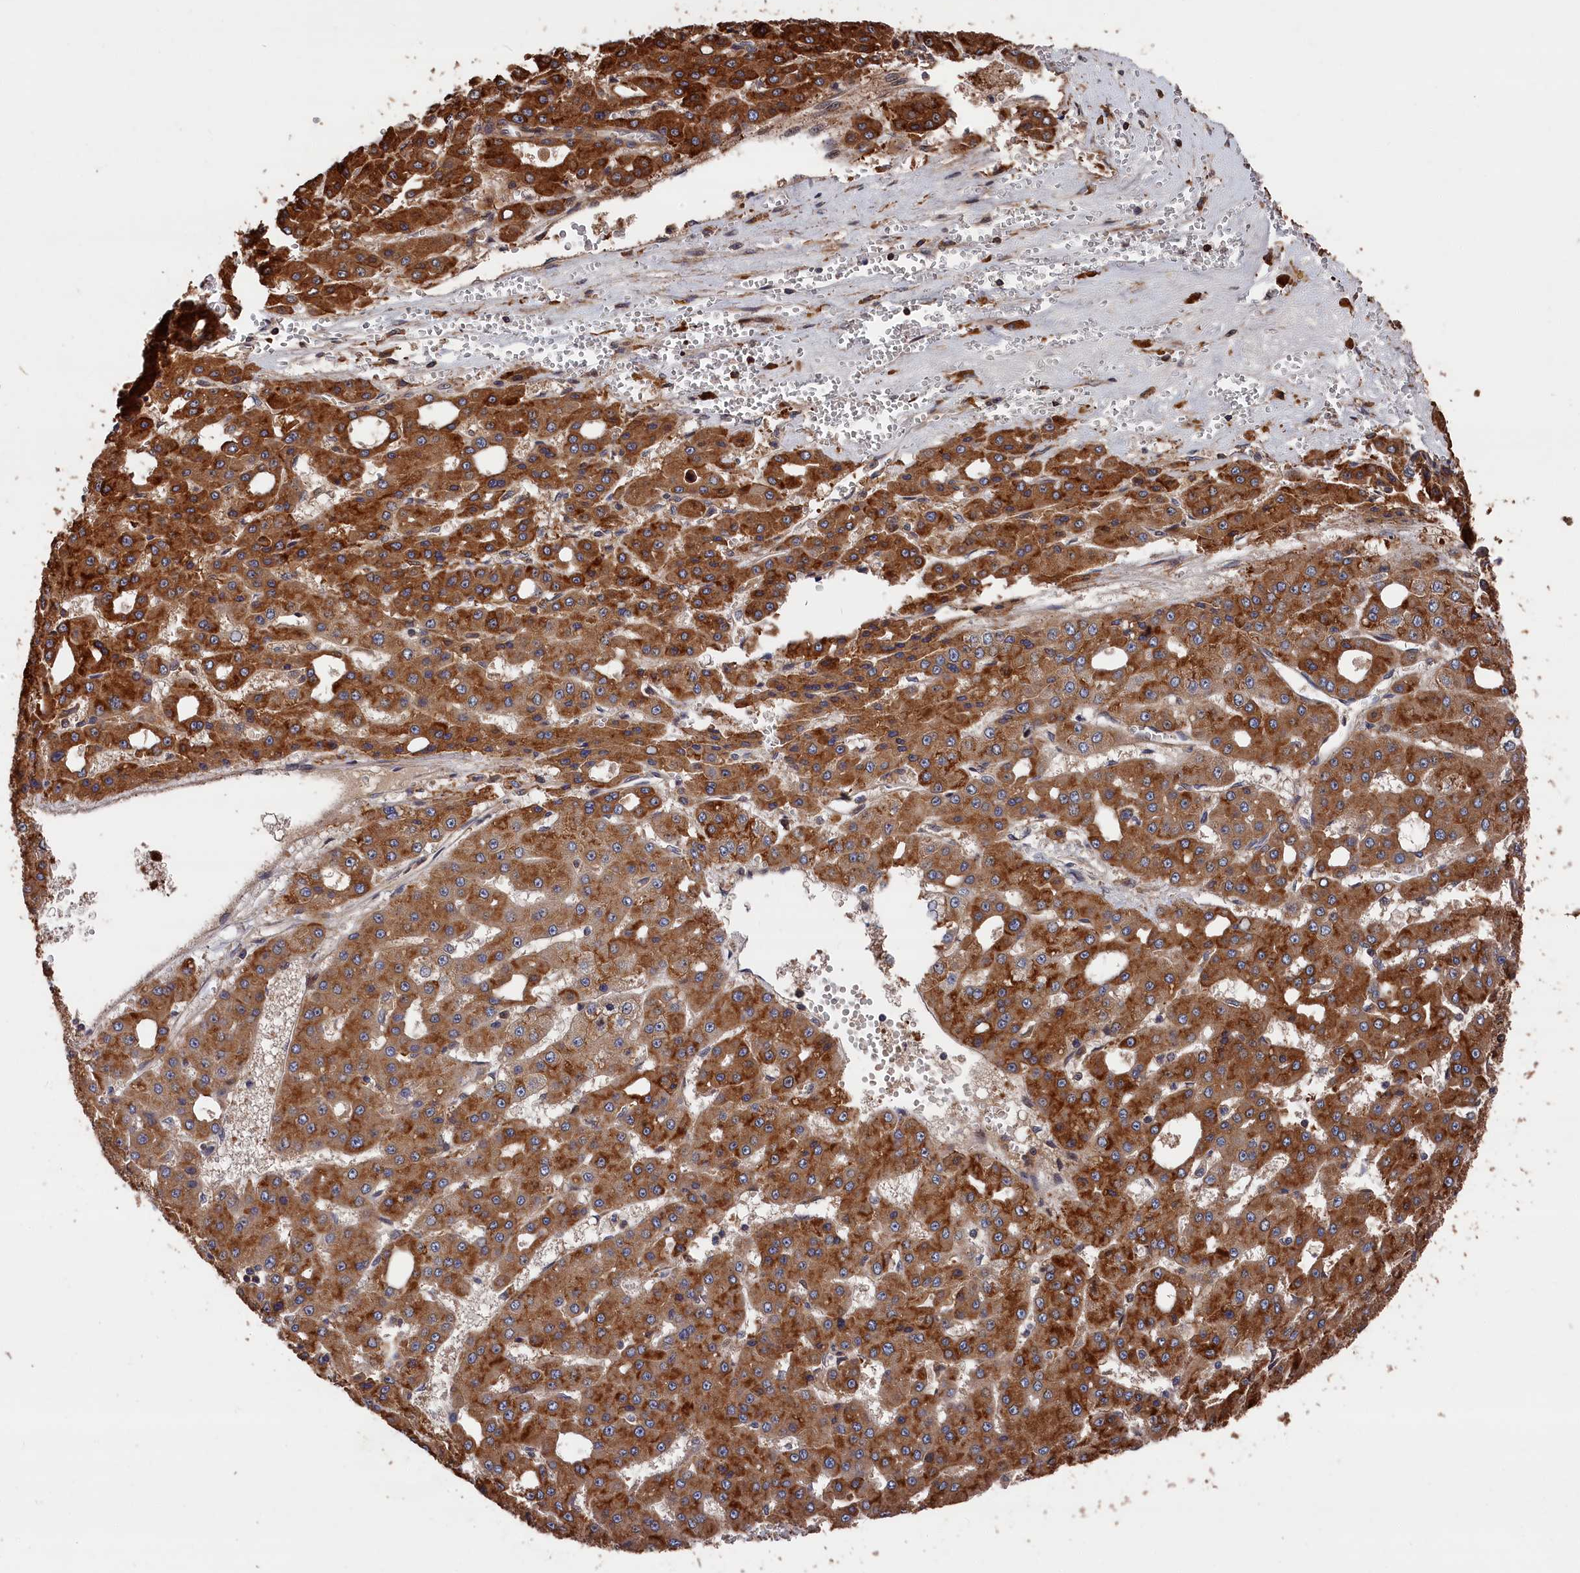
{"staining": {"intensity": "strong", "quantity": ">75%", "location": "cytoplasmic/membranous"}, "tissue": "liver cancer", "cell_type": "Tumor cells", "image_type": "cancer", "snomed": [{"axis": "morphology", "description": "Carcinoma, Hepatocellular, NOS"}, {"axis": "topography", "description": "Liver"}], "caption": "An image showing strong cytoplasmic/membranous expression in about >75% of tumor cells in liver cancer (hepatocellular carcinoma), as visualized by brown immunohistochemical staining.", "gene": "RMI2", "patient": {"sex": "male", "age": 47}}